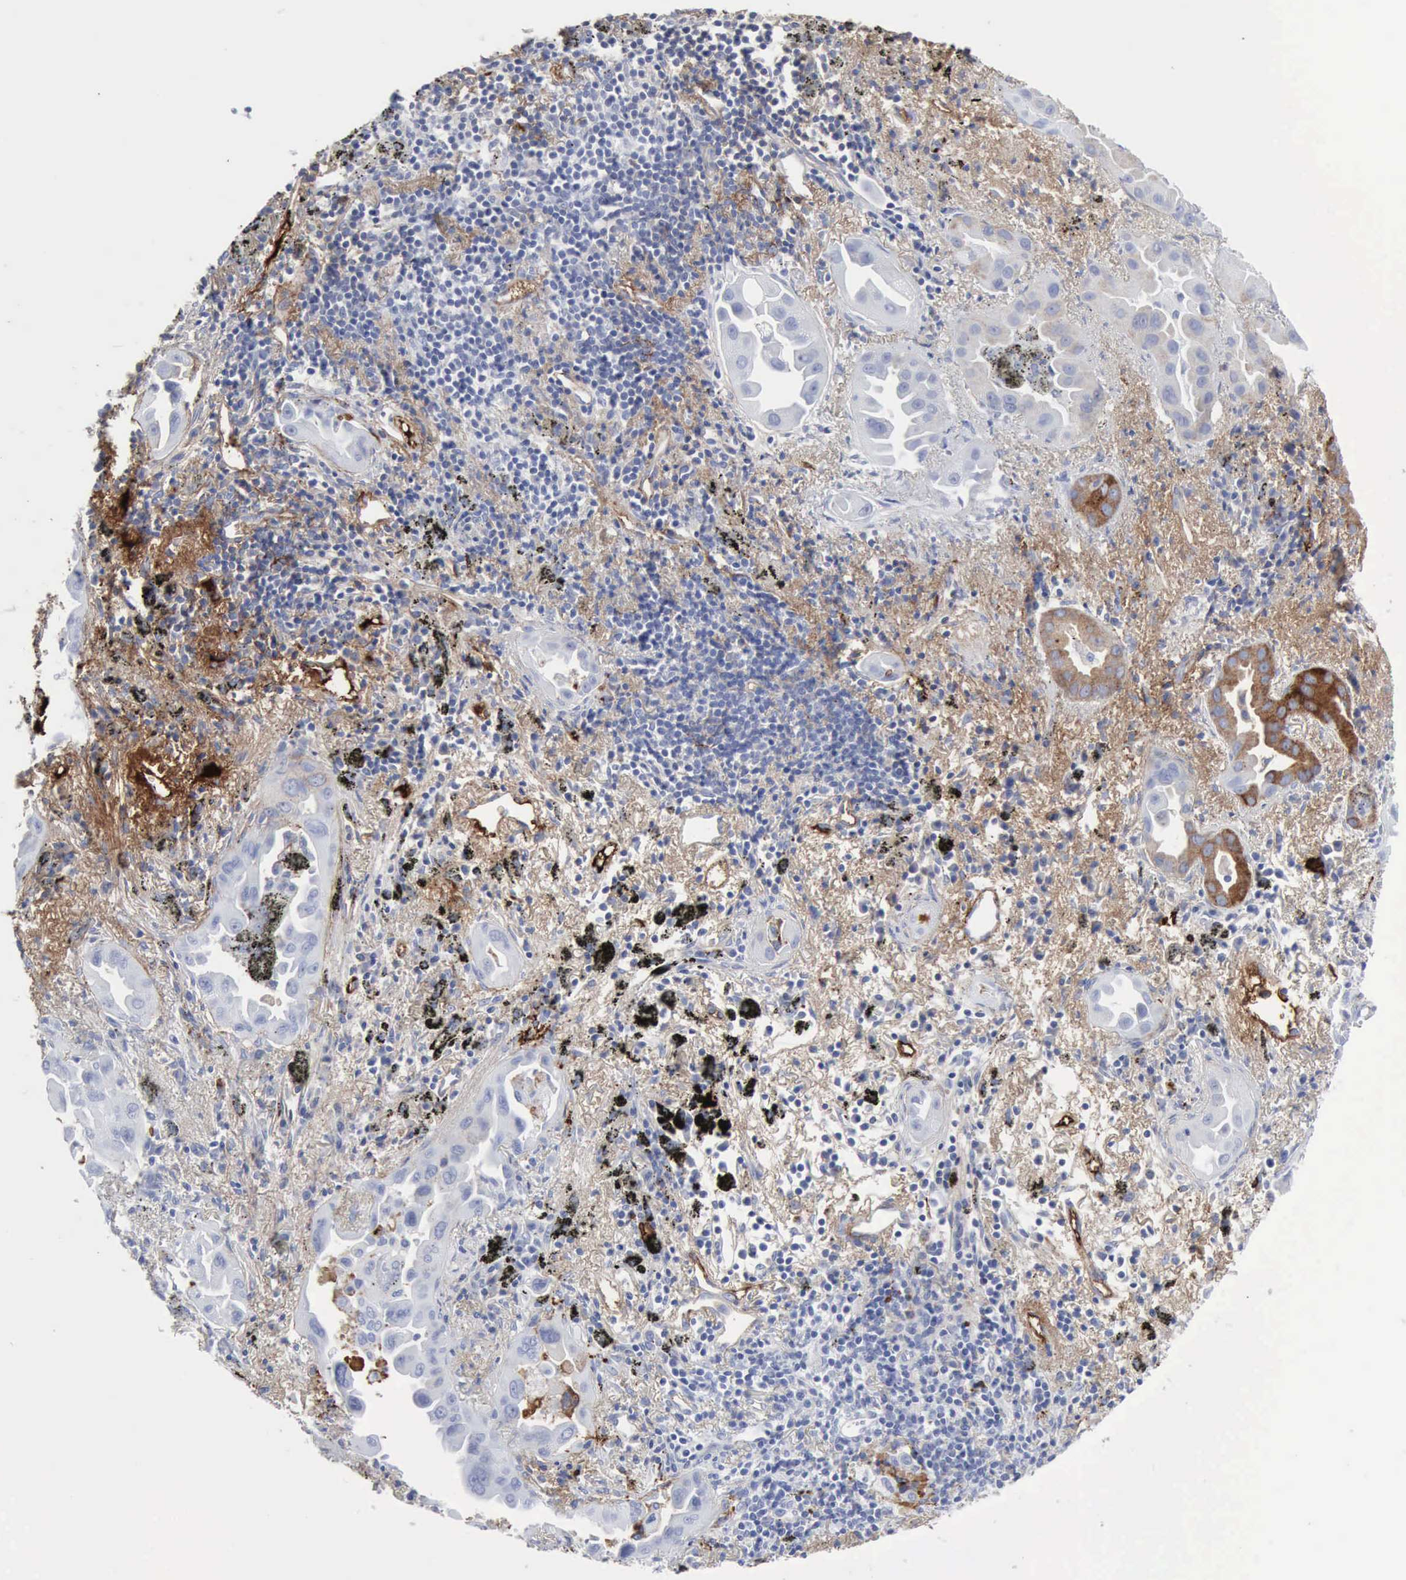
{"staining": {"intensity": "strong", "quantity": "<25%", "location": "cytoplasmic/membranous"}, "tissue": "lung cancer", "cell_type": "Tumor cells", "image_type": "cancer", "snomed": [{"axis": "morphology", "description": "Adenocarcinoma, NOS"}, {"axis": "topography", "description": "Lung"}], "caption": "Protein expression analysis of lung adenocarcinoma displays strong cytoplasmic/membranous expression in about <25% of tumor cells.", "gene": "C4BPA", "patient": {"sex": "male", "age": 68}}